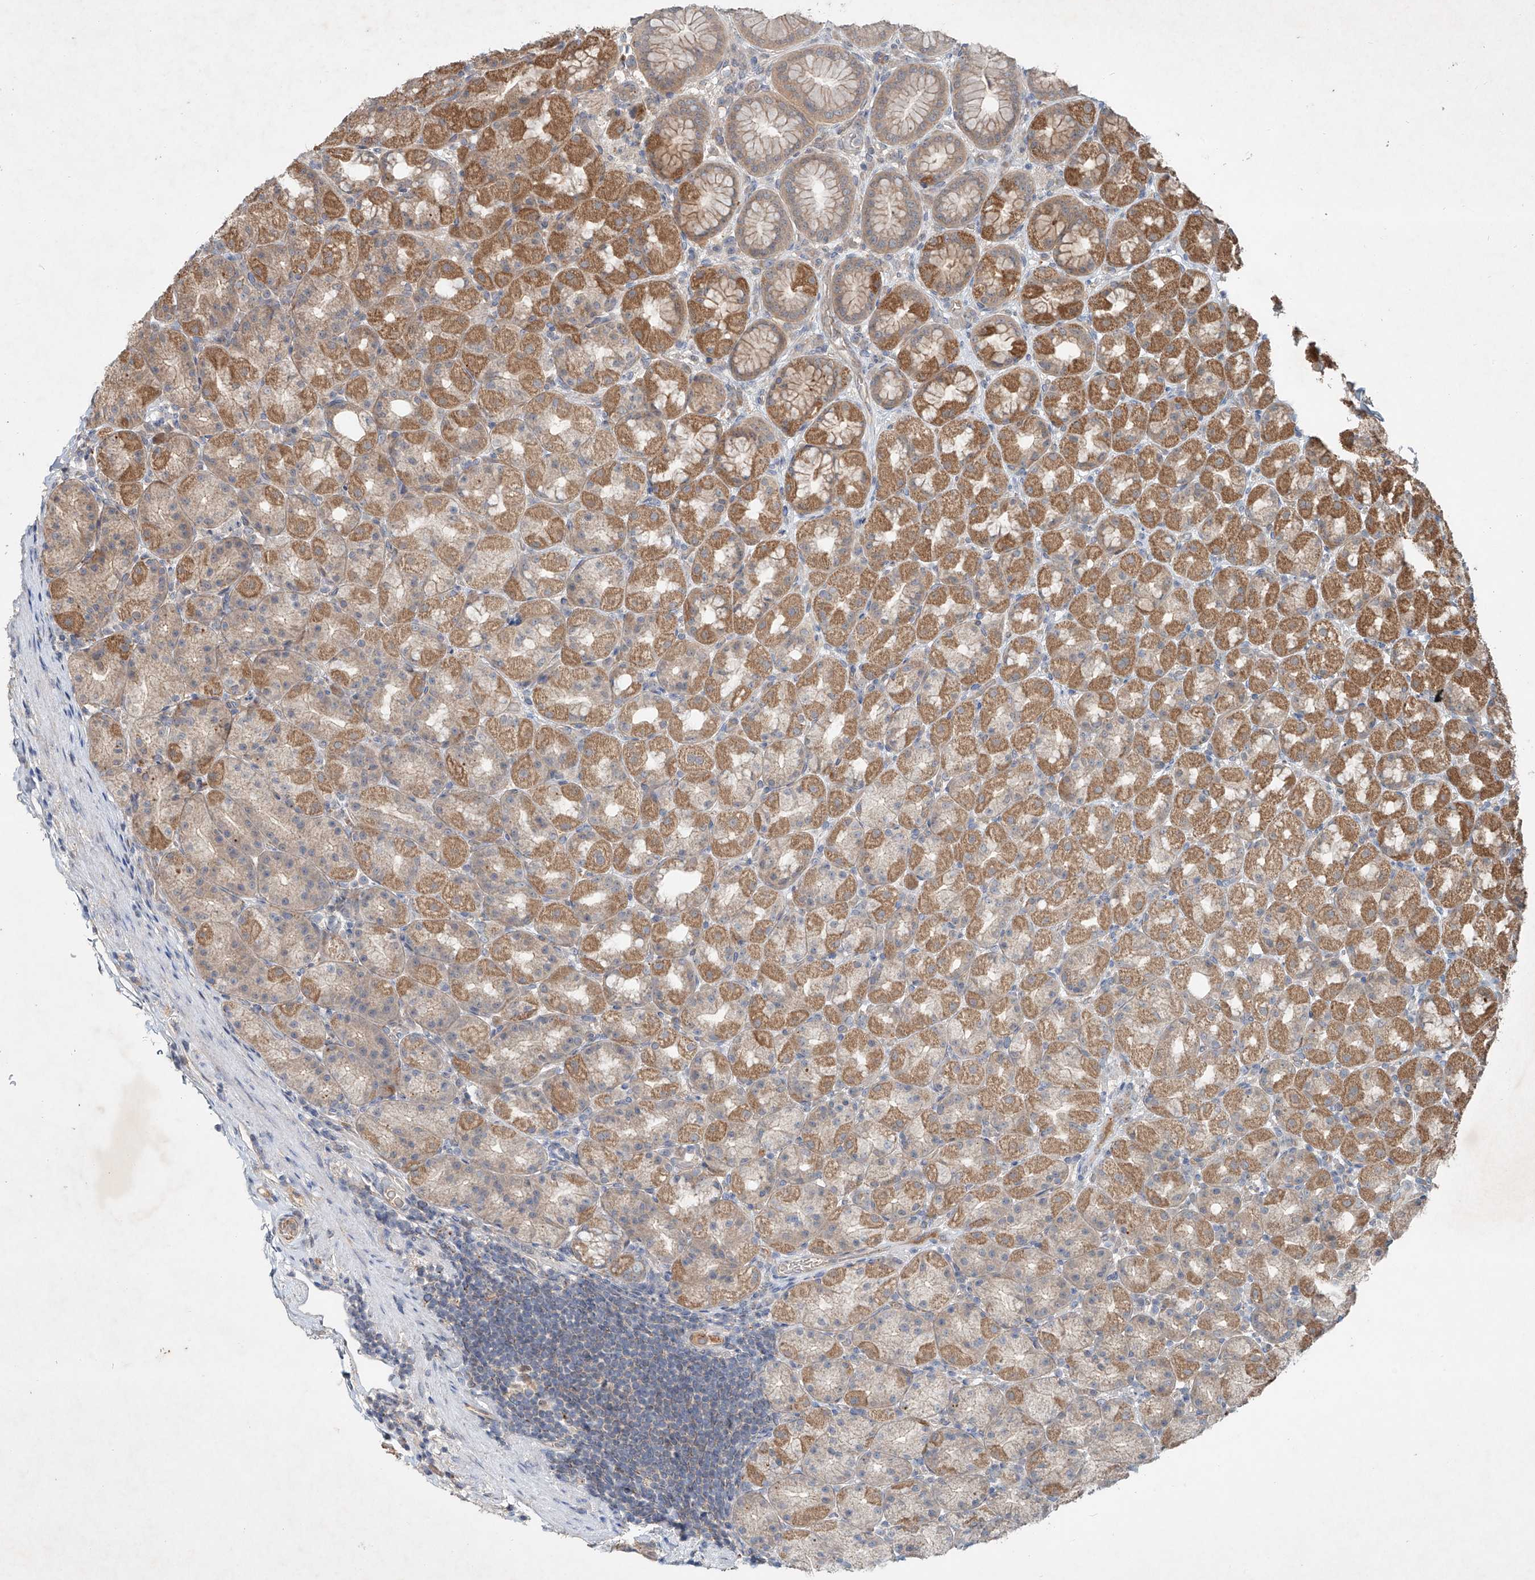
{"staining": {"intensity": "moderate", "quantity": ">75%", "location": "cytoplasmic/membranous"}, "tissue": "stomach", "cell_type": "Glandular cells", "image_type": "normal", "snomed": [{"axis": "morphology", "description": "Normal tissue, NOS"}, {"axis": "topography", "description": "Stomach, upper"}], "caption": "Protein expression analysis of benign human stomach reveals moderate cytoplasmic/membranous positivity in approximately >75% of glandular cells.", "gene": "IER5", "patient": {"sex": "male", "age": 68}}